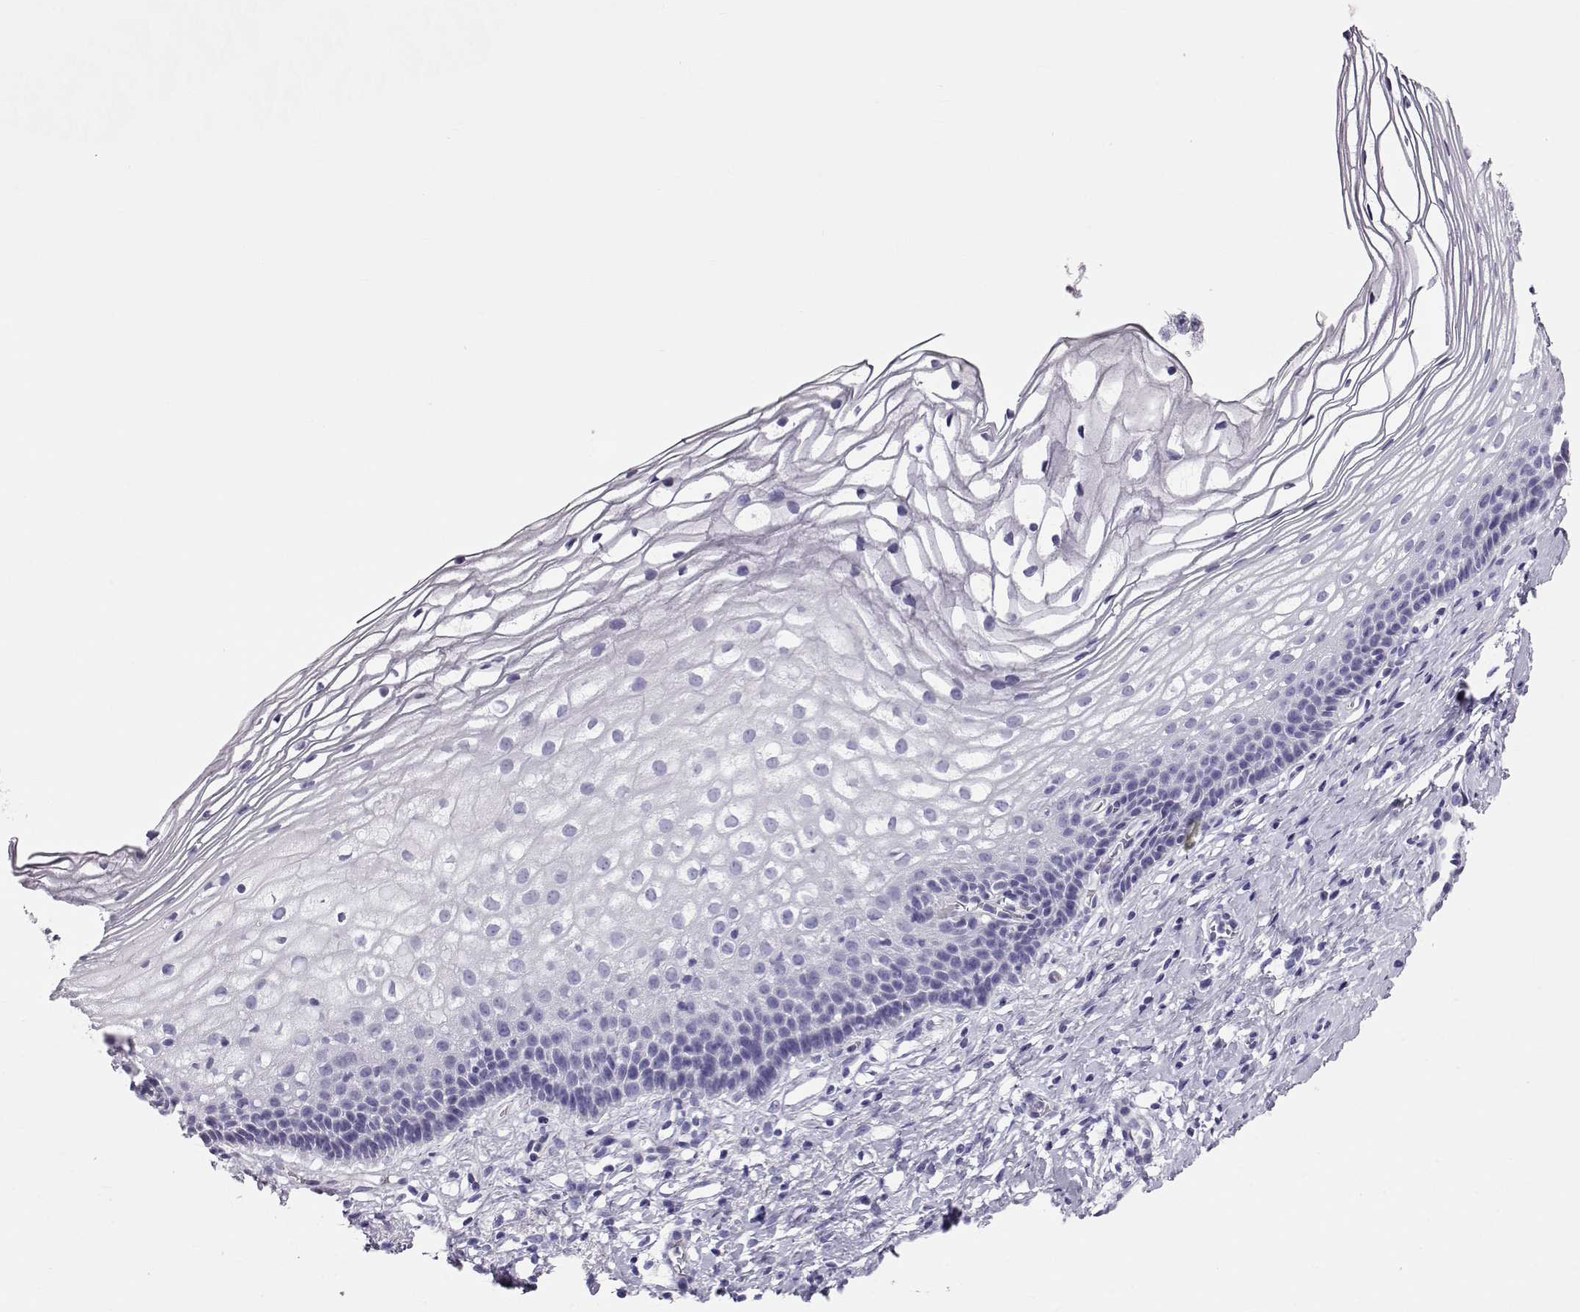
{"staining": {"intensity": "negative", "quantity": "none", "location": "none"}, "tissue": "cervix", "cell_type": "Glandular cells", "image_type": "normal", "snomed": [{"axis": "morphology", "description": "Normal tissue, NOS"}, {"axis": "topography", "description": "Cervix"}], "caption": "DAB immunohistochemical staining of benign human cervix exhibits no significant expression in glandular cells.", "gene": "RD3", "patient": {"sex": "female", "age": 39}}